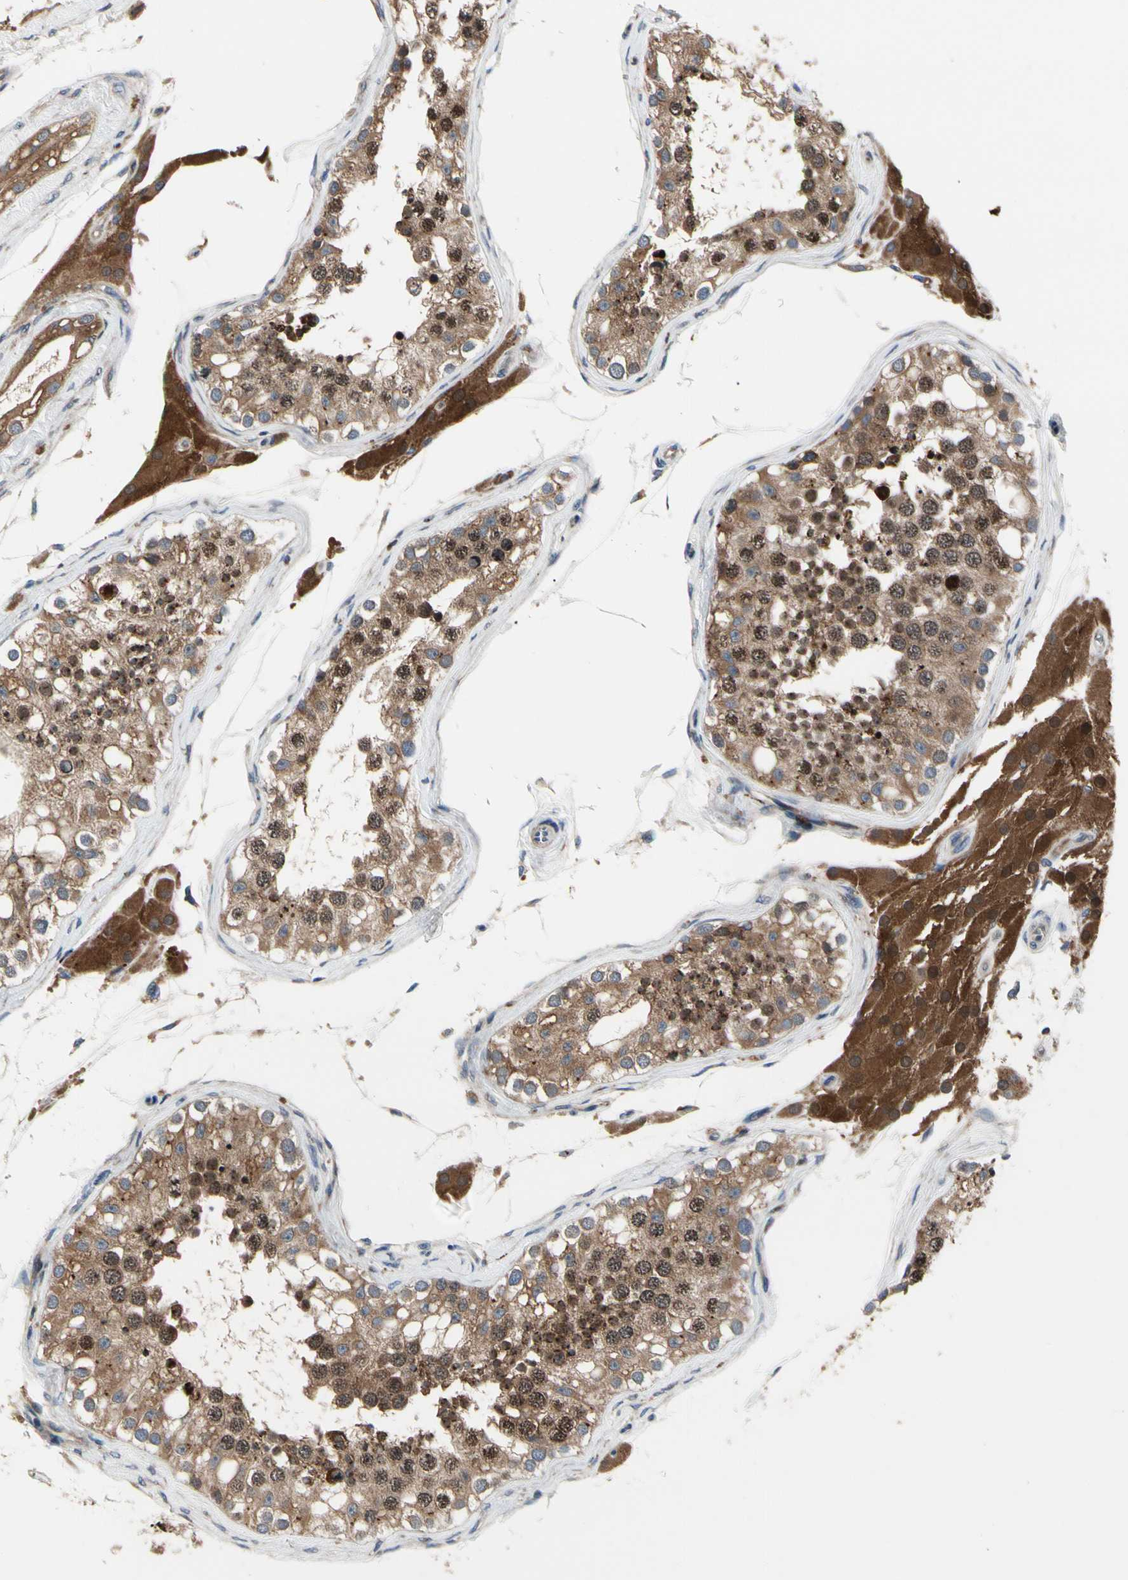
{"staining": {"intensity": "moderate", "quantity": ">75%", "location": "cytoplasmic/membranous,nuclear"}, "tissue": "testis", "cell_type": "Cells in seminiferous ducts", "image_type": "normal", "snomed": [{"axis": "morphology", "description": "Normal tissue, NOS"}, {"axis": "topography", "description": "Testis"}], "caption": "A micrograph of human testis stained for a protein demonstrates moderate cytoplasmic/membranous,nuclear brown staining in cells in seminiferous ducts.", "gene": "MMEL1", "patient": {"sex": "male", "age": 68}}